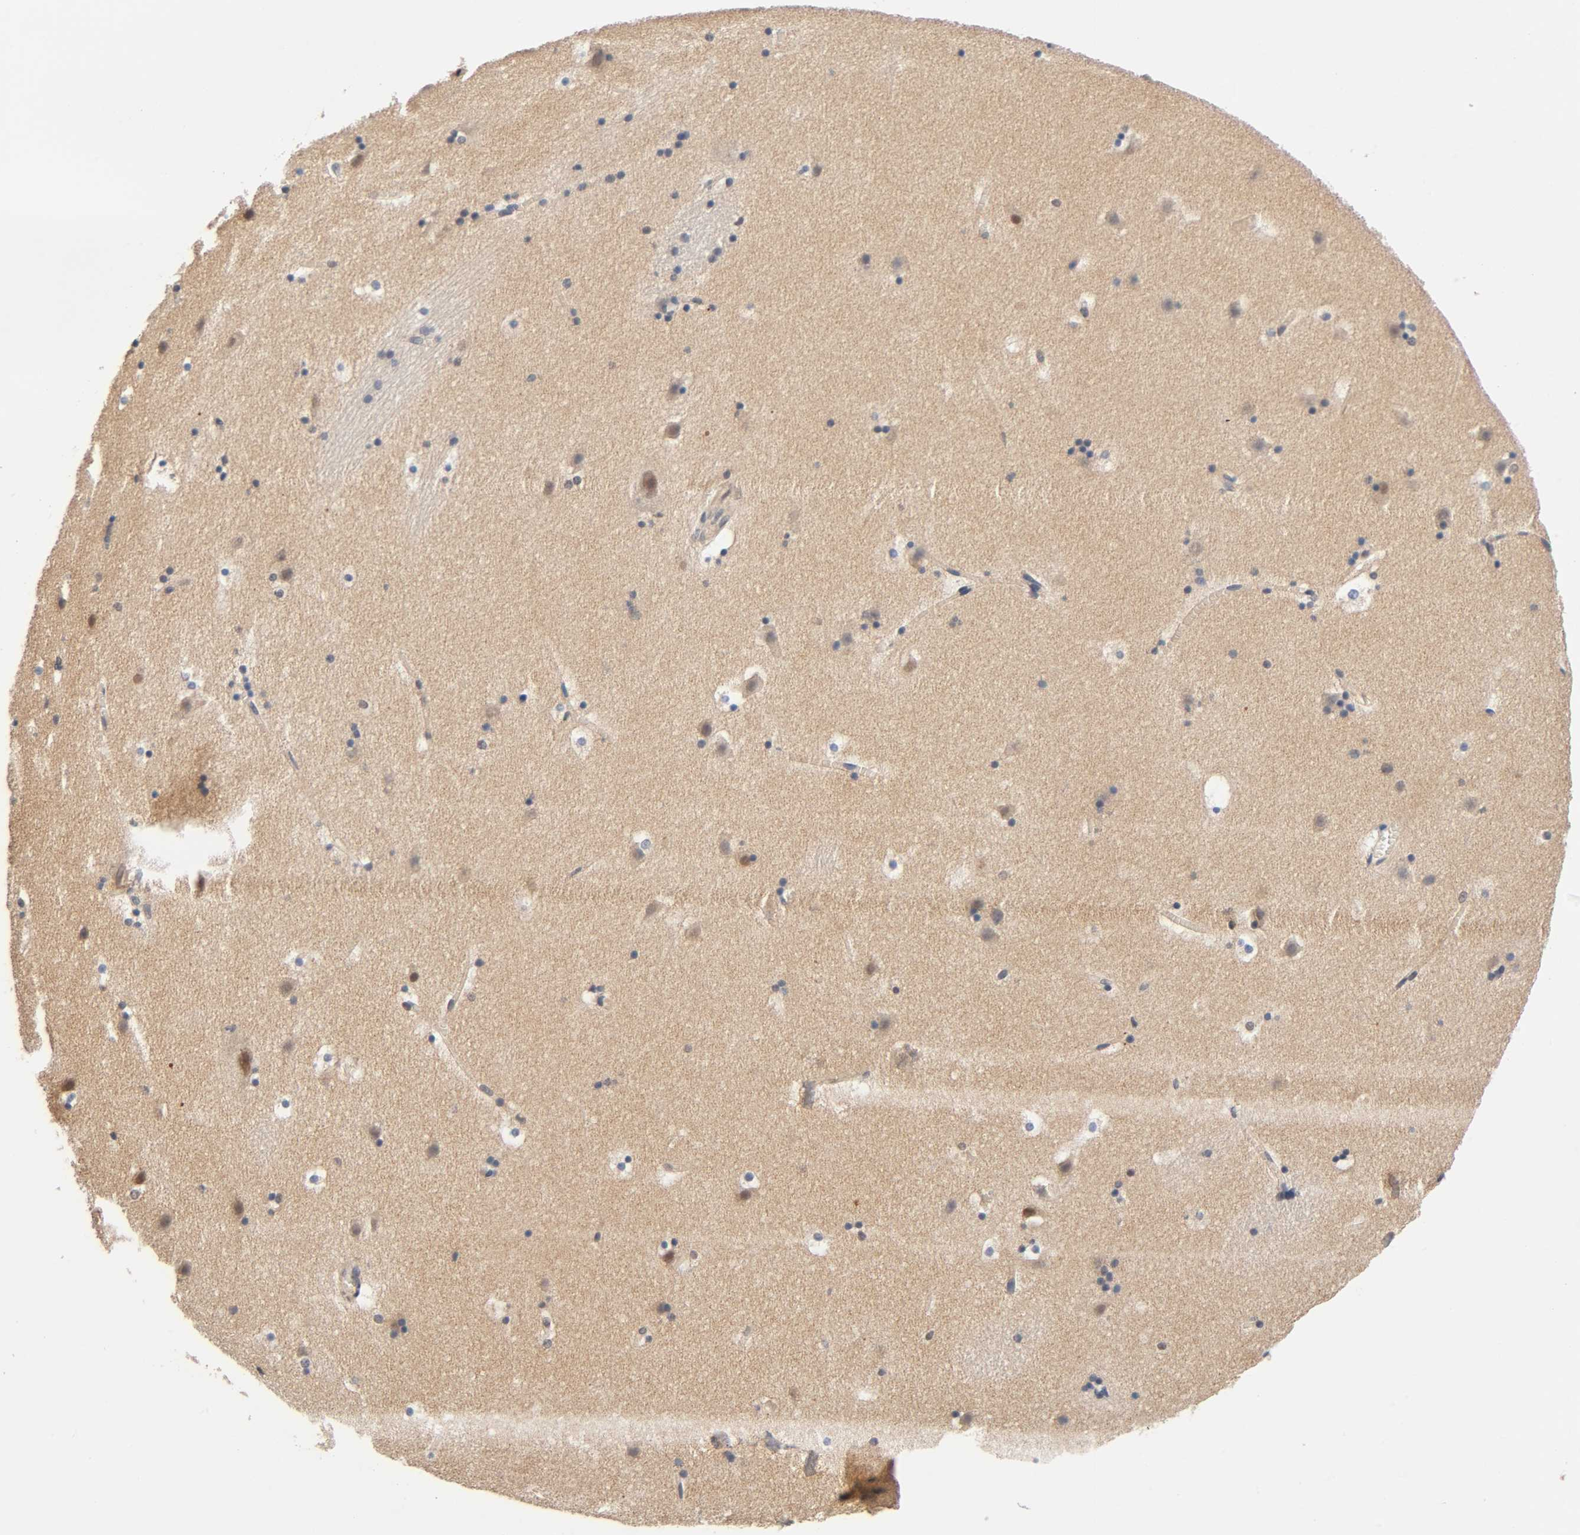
{"staining": {"intensity": "negative", "quantity": "none", "location": "none"}, "tissue": "caudate", "cell_type": "Glial cells", "image_type": "normal", "snomed": [{"axis": "morphology", "description": "Normal tissue, NOS"}, {"axis": "topography", "description": "Lateral ventricle wall"}], "caption": "Image shows no significant protein positivity in glial cells of normal caudate. Brightfield microscopy of IHC stained with DAB (3,3'-diaminobenzidine) (brown) and hematoxylin (blue), captured at high magnification.", "gene": "PRKAB1", "patient": {"sex": "male", "age": 45}}